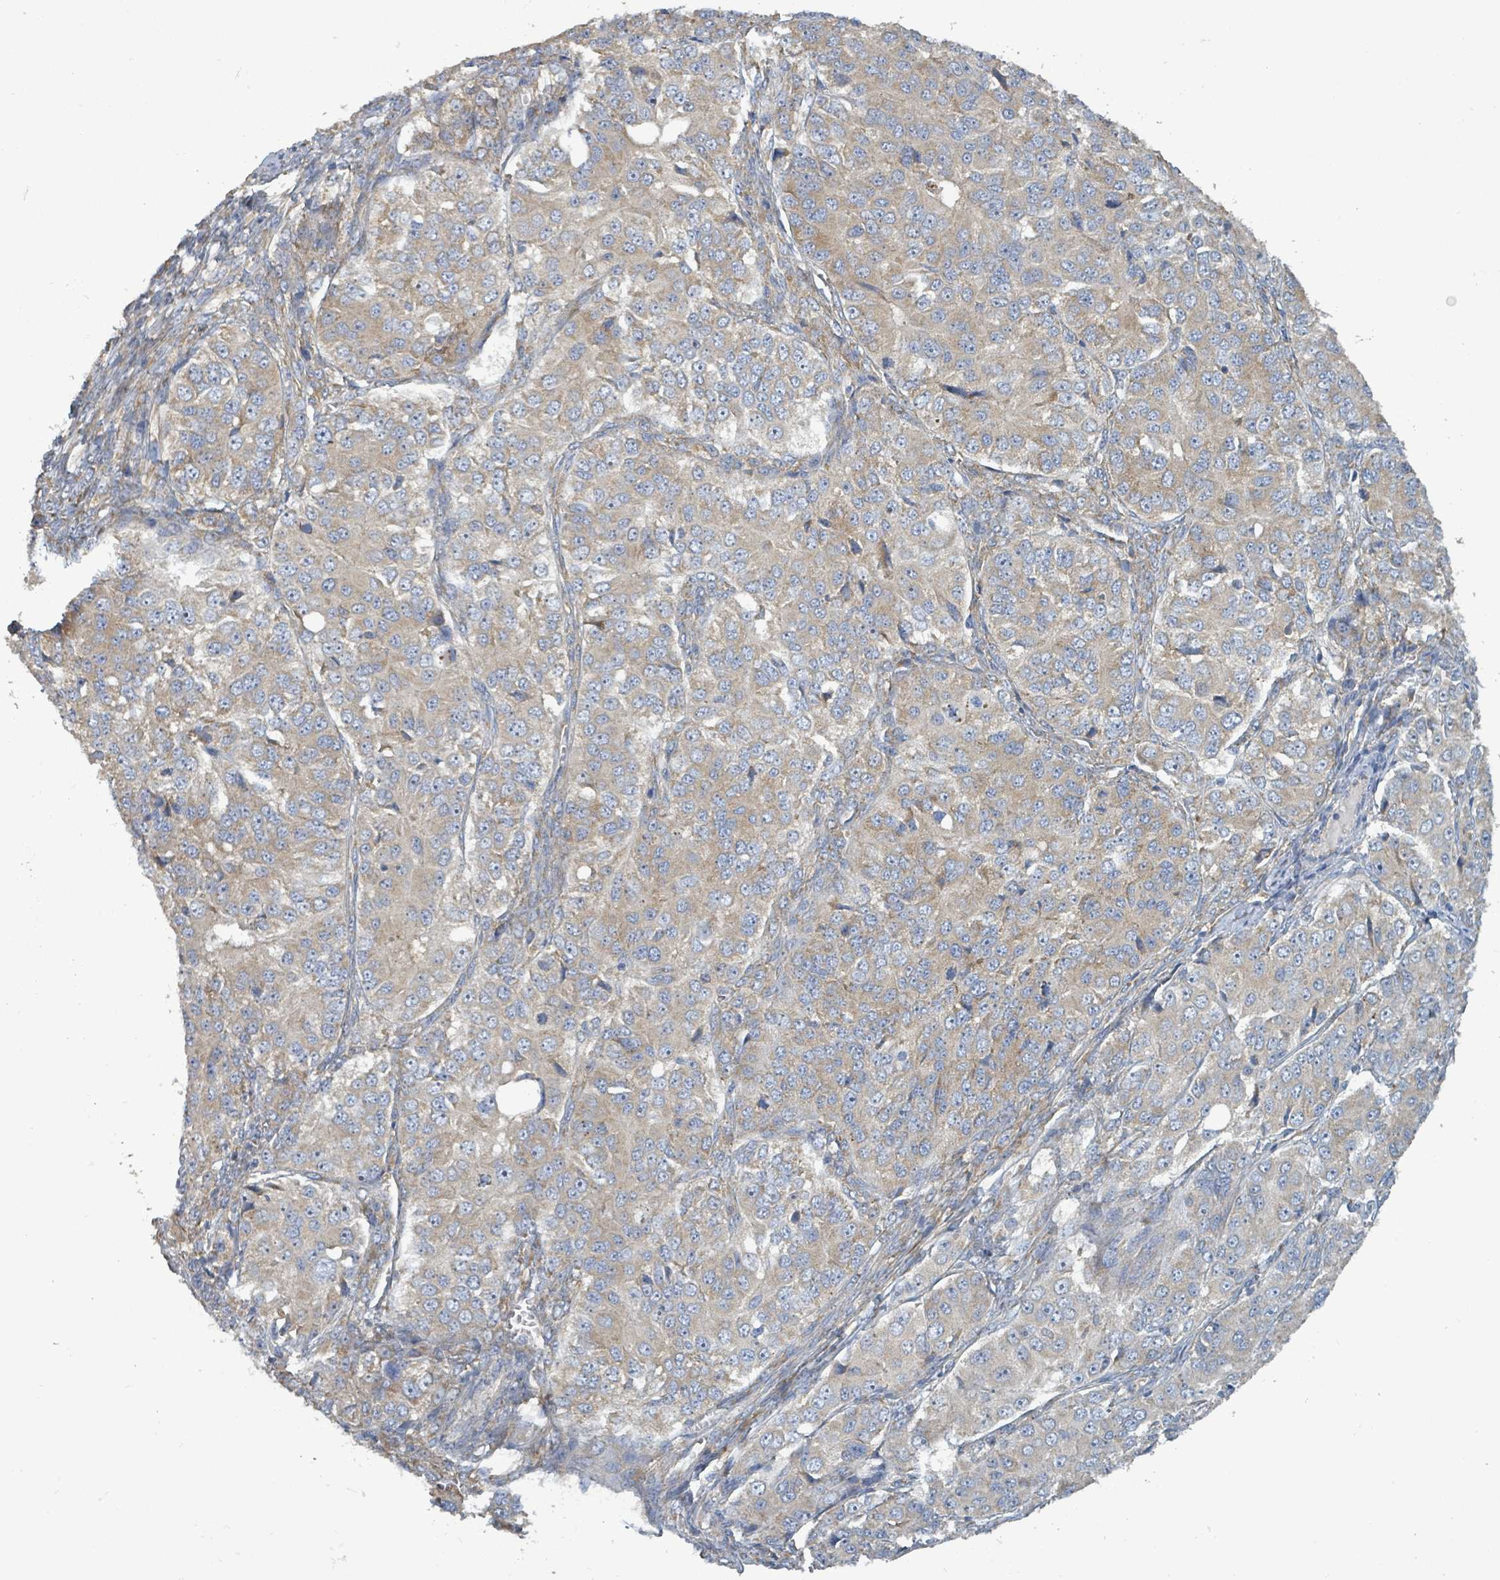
{"staining": {"intensity": "weak", "quantity": ">75%", "location": "cytoplasmic/membranous"}, "tissue": "ovarian cancer", "cell_type": "Tumor cells", "image_type": "cancer", "snomed": [{"axis": "morphology", "description": "Carcinoma, endometroid"}, {"axis": "topography", "description": "Ovary"}], "caption": "A high-resolution image shows immunohistochemistry (IHC) staining of ovarian cancer (endometroid carcinoma), which reveals weak cytoplasmic/membranous staining in approximately >75% of tumor cells. The staining was performed using DAB to visualize the protein expression in brown, while the nuclei were stained in blue with hematoxylin (Magnification: 20x).", "gene": "RPL32", "patient": {"sex": "female", "age": 51}}